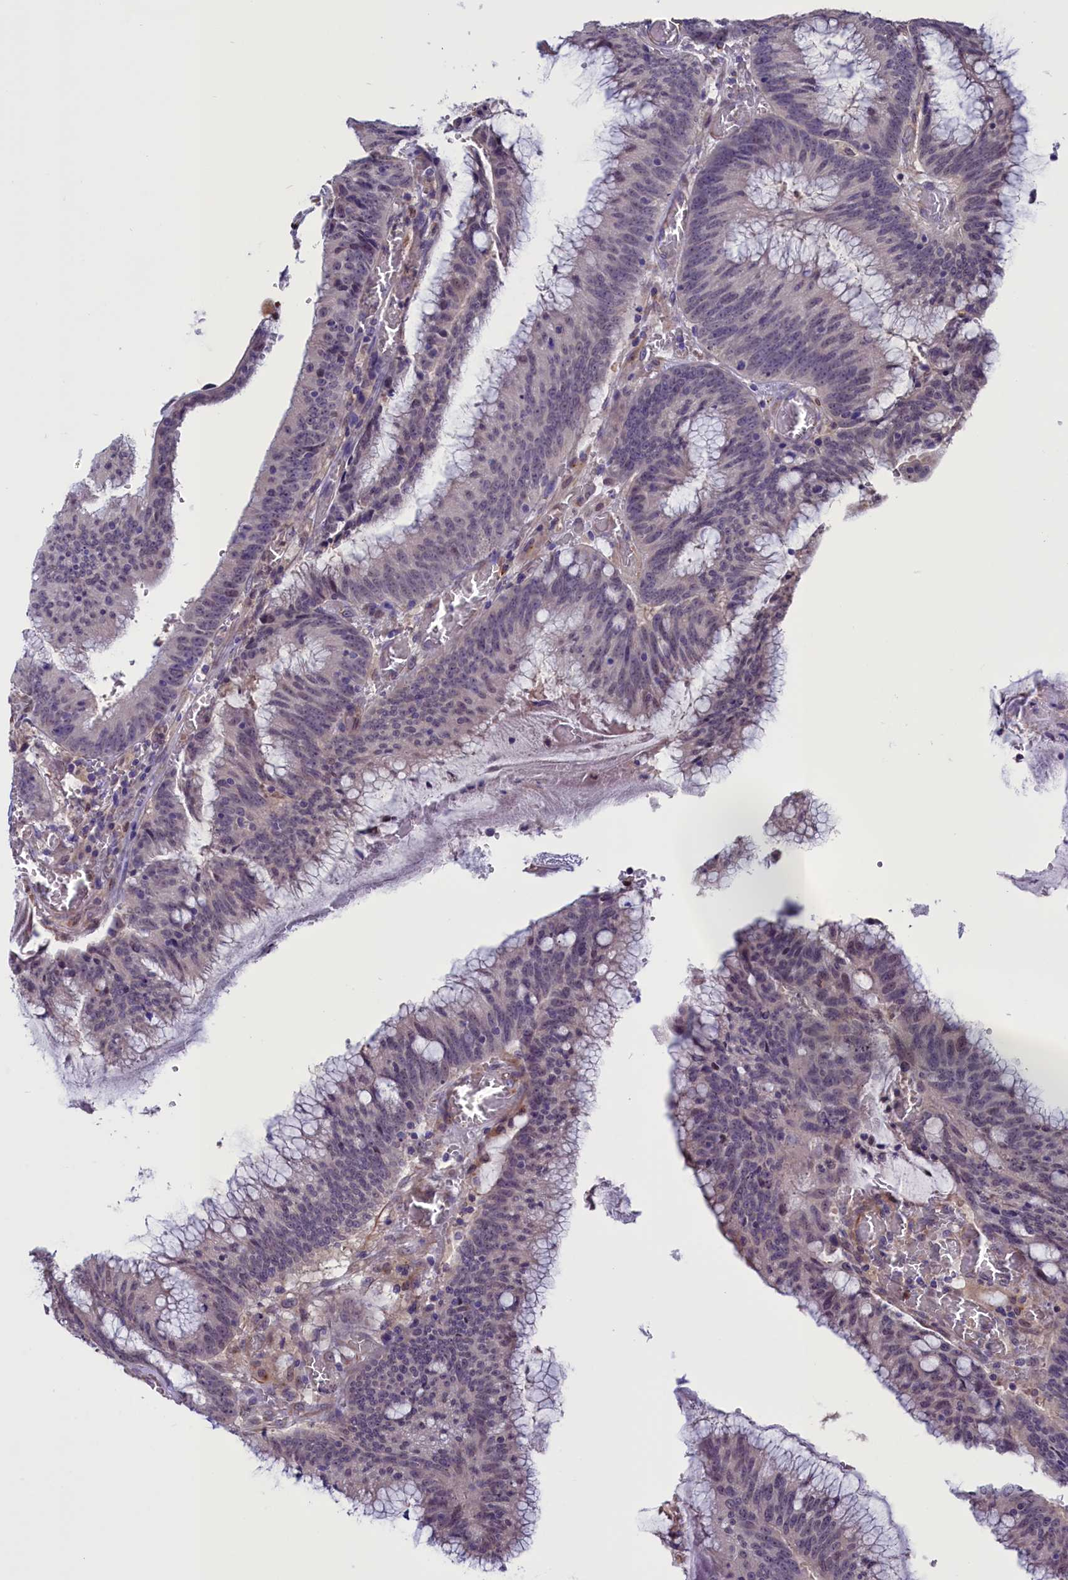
{"staining": {"intensity": "weak", "quantity": "<25%", "location": "nuclear"}, "tissue": "colorectal cancer", "cell_type": "Tumor cells", "image_type": "cancer", "snomed": [{"axis": "morphology", "description": "Adenocarcinoma, NOS"}, {"axis": "topography", "description": "Rectum"}], "caption": "Colorectal cancer (adenocarcinoma) was stained to show a protein in brown. There is no significant expression in tumor cells. (Brightfield microscopy of DAB immunohistochemistry at high magnification).", "gene": "PDILT", "patient": {"sex": "female", "age": 77}}